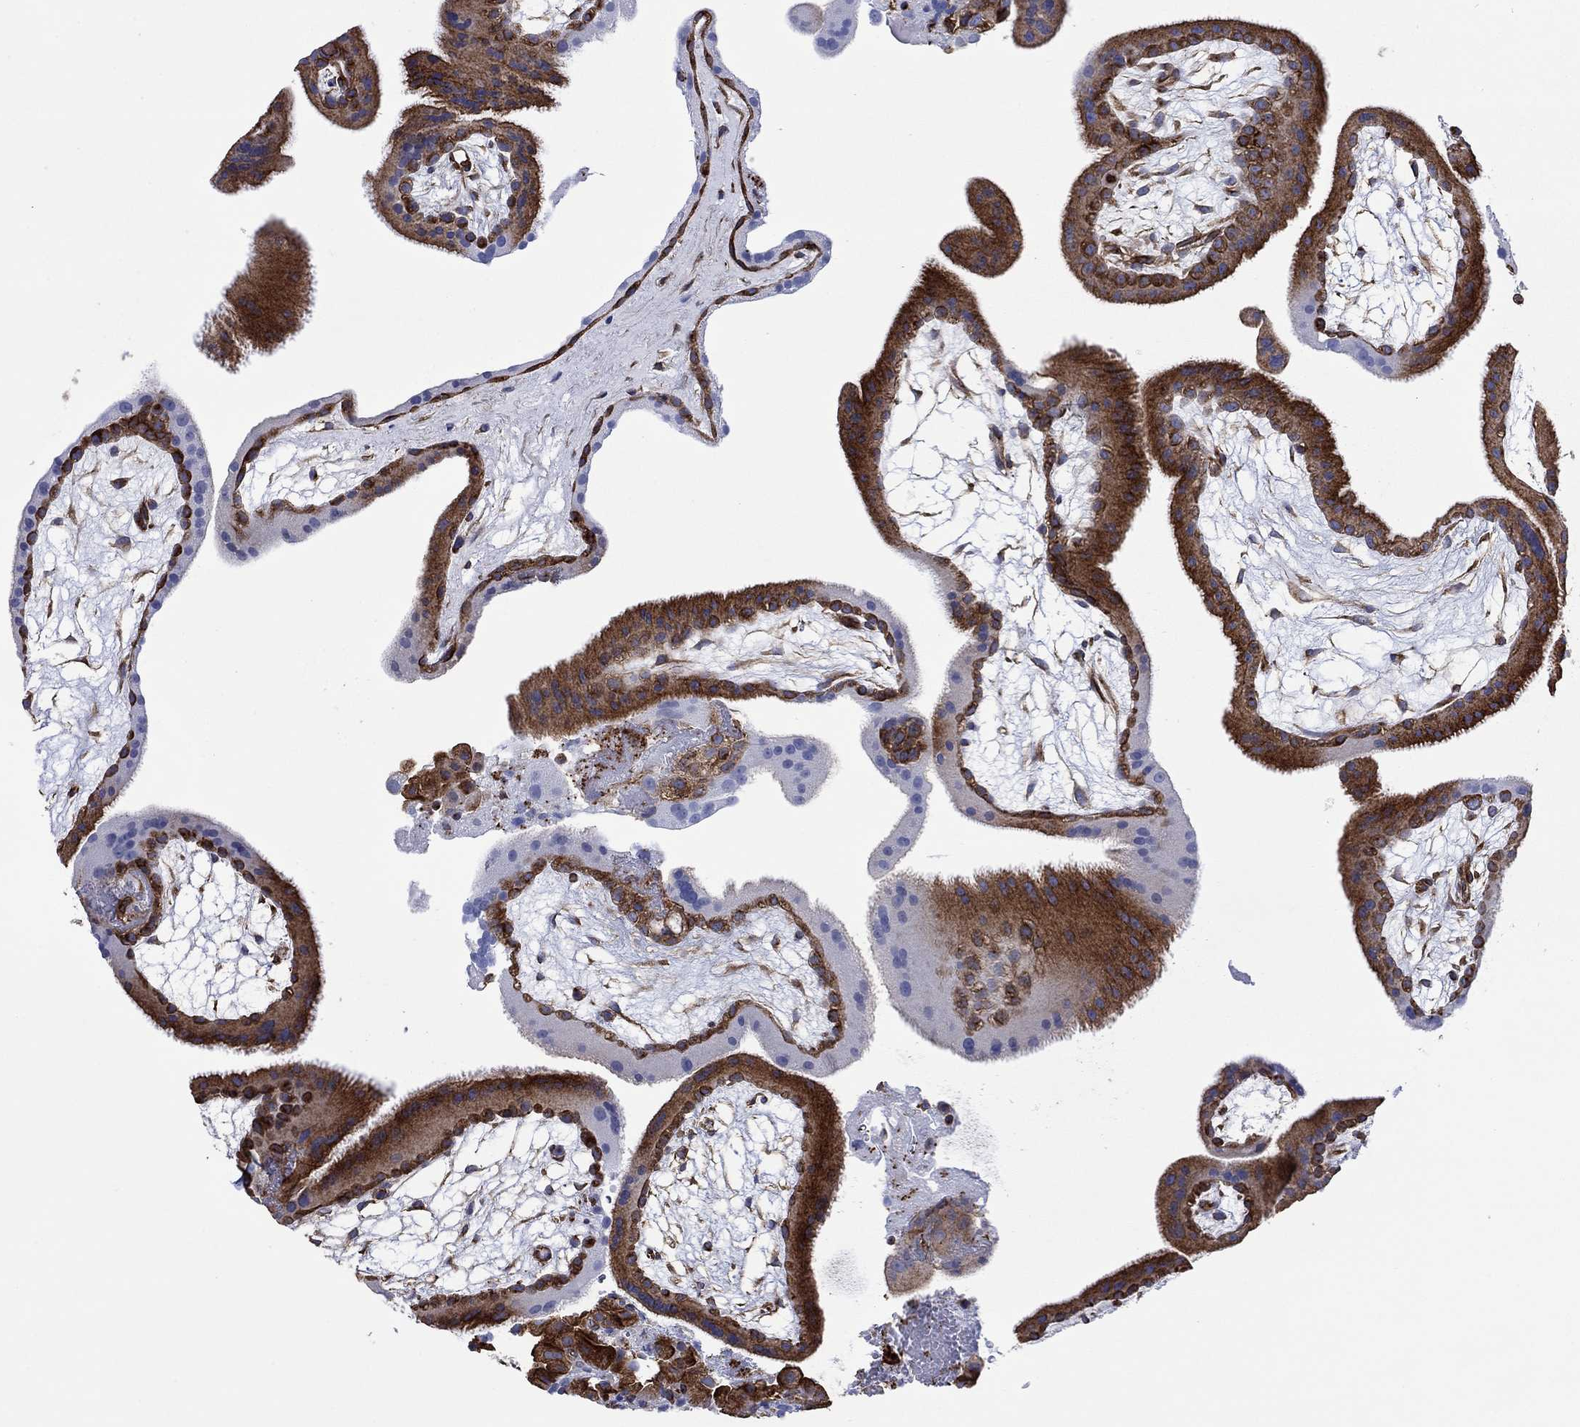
{"staining": {"intensity": "weak", "quantity": ">75%", "location": "cytoplasmic/membranous"}, "tissue": "placenta", "cell_type": "Decidual cells", "image_type": "normal", "snomed": [{"axis": "morphology", "description": "Normal tissue, NOS"}, {"axis": "topography", "description": "Placenta"}], "caption": "Immunohistochemical staining of normal human placenta exhibits >75% levels of weak cytoplasmic/membranous protein positivity in about >75% of decidual cells.", "gene": "TPRN", "patient": {"sex": "female", "age": 19}}